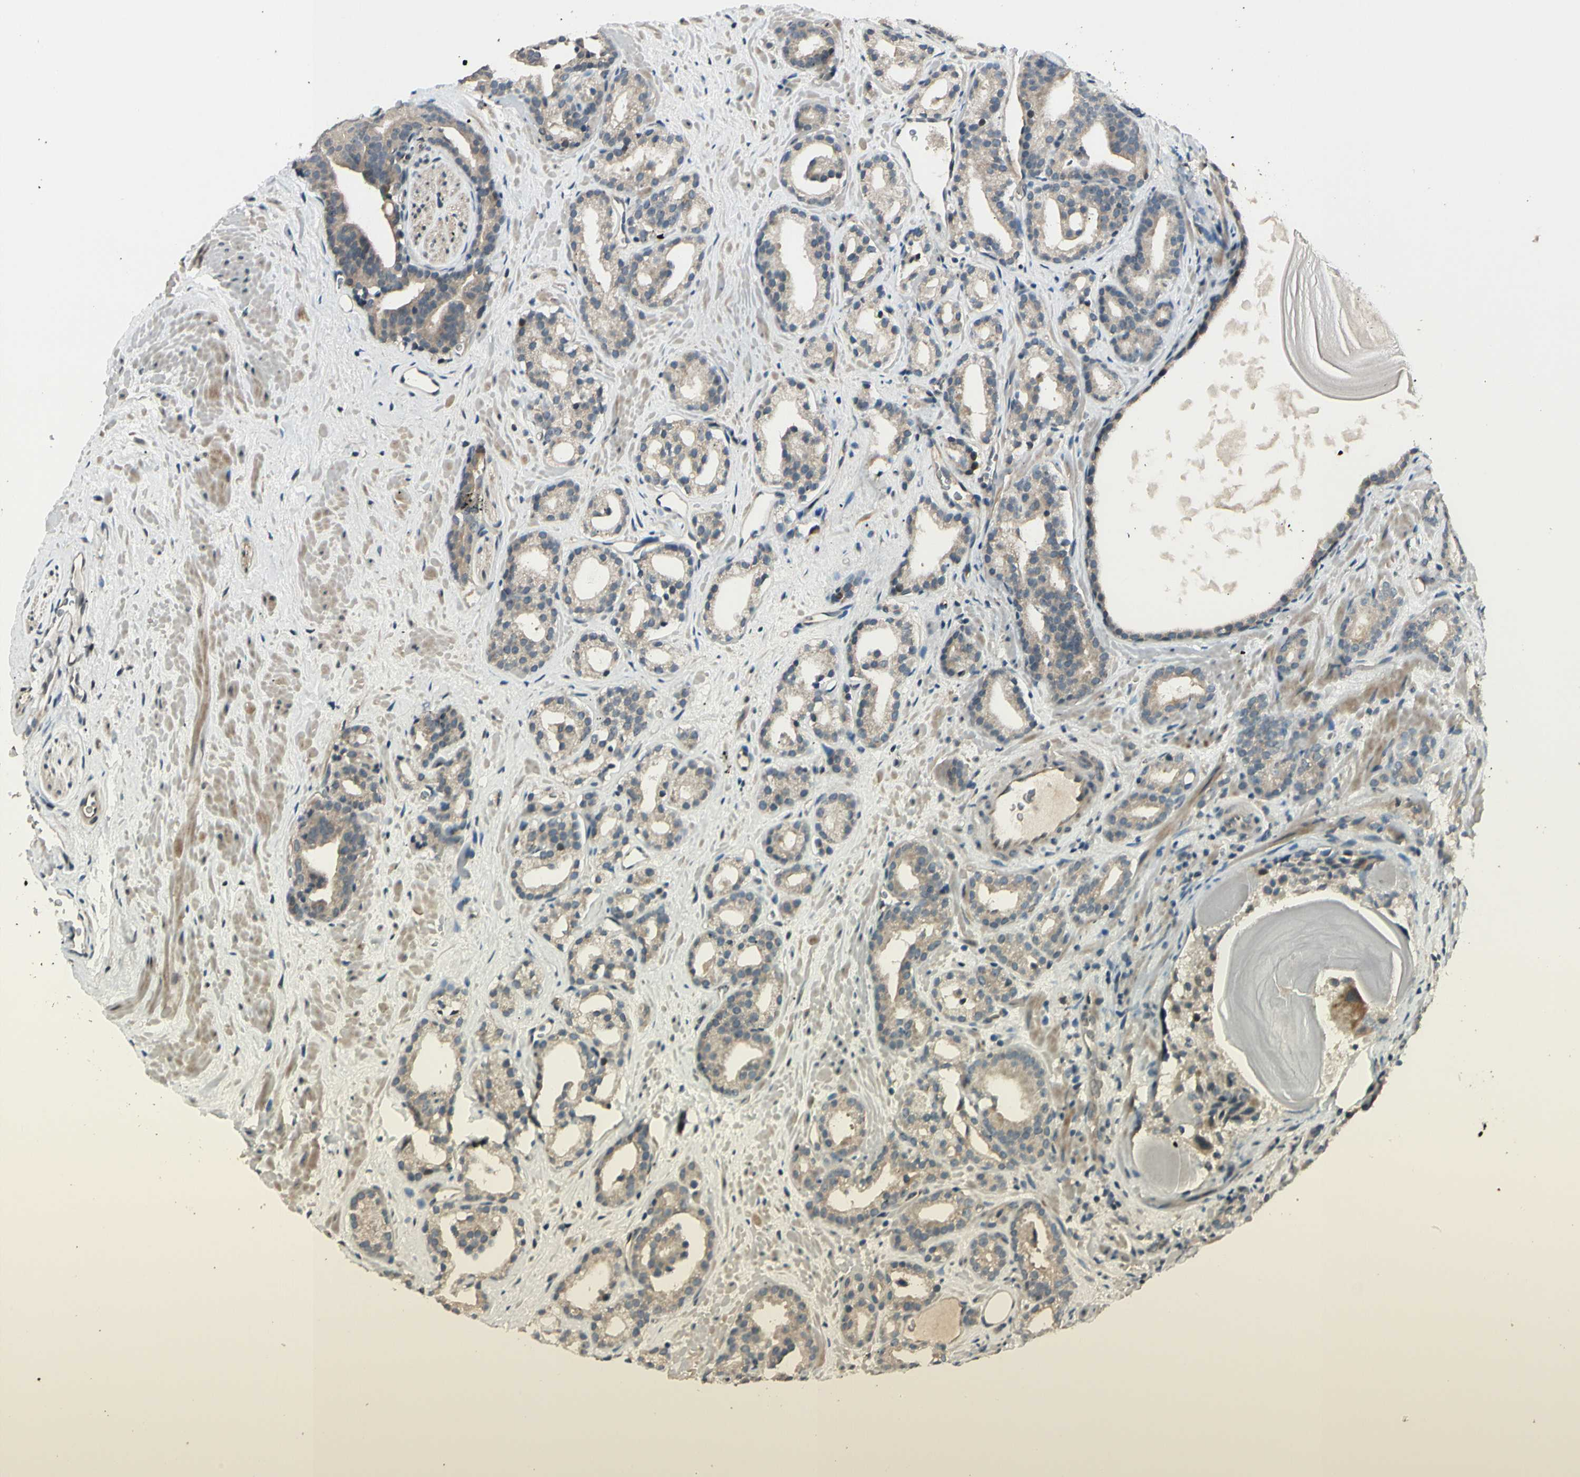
{"staining": {"intensity": "weak", "quantity": ">75%", "location": "cytoplasmic/membranous"}, "tissue": "prostate cancer", "cell_type": "Tumor cells", "image_type": "cancer", "snomed": [{"axis": "morphology", "description": "Adenocarcinoma, Low grade"}, {"axis": "topography", "description": "Prostate"}], "caption": "Immunohistochemical staining of prostate cancer reveals low levels of weak cytoplasmic/membranous protein staining in approximately >75% of tumor cells.", "gene": "FGF10", "patient": {"sex": "male", "age": 63}}